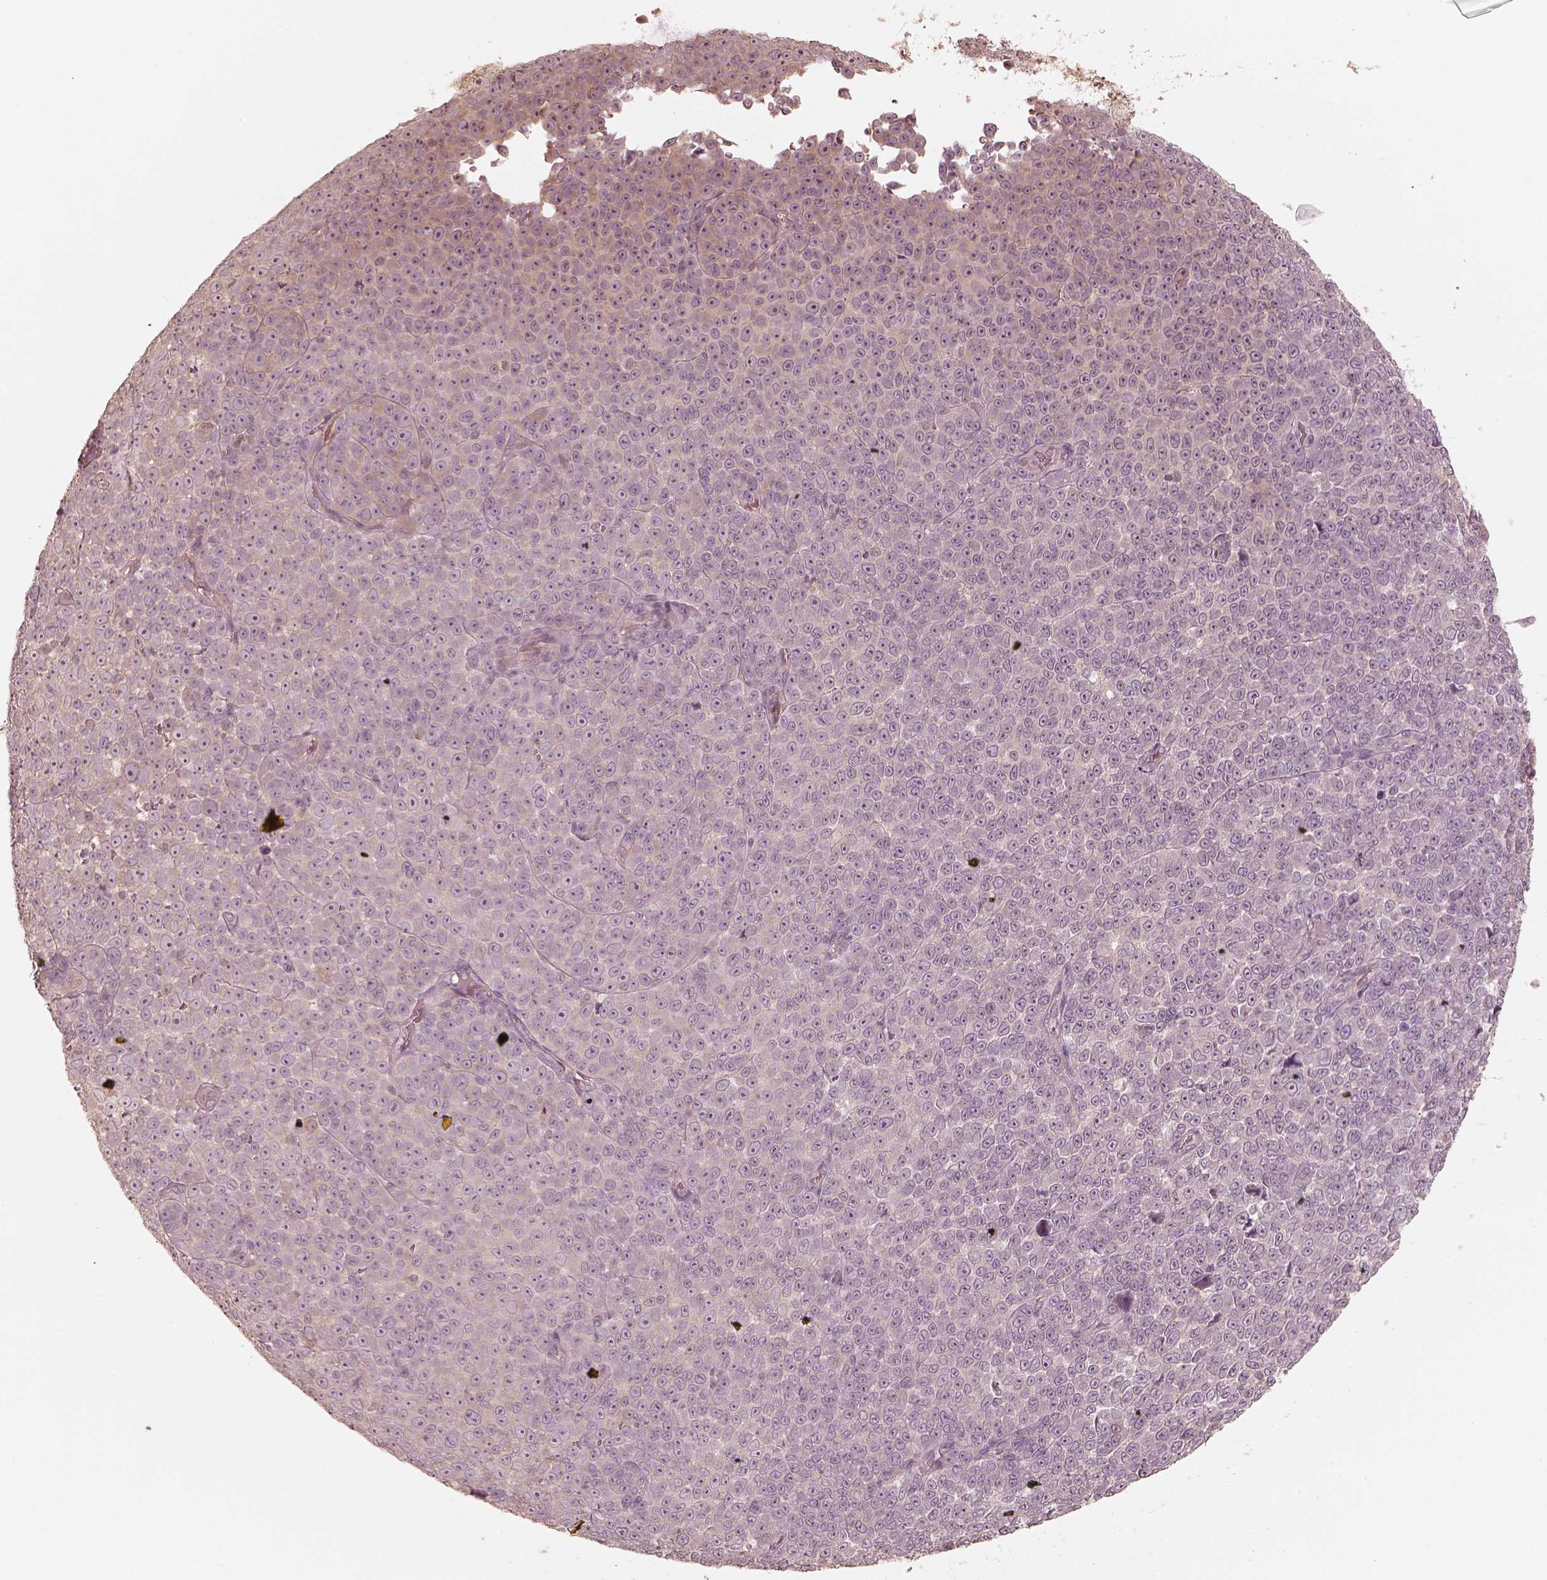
{"staining": {"intensity": "negative", "quantity": "none", "location": "none"}, "tissue": "melanoma", "cell_type": "Tumor cells", "image_type": "cancer", "snomed": [{"axis": "morphology", "description": "Malignant melanoma, NOS"}, {"axis": "topography", "description": "Skin"}], "caption": "Human malignant melanoma stained for a protein using immunohistochemistry (IHC) demonstrates no expression in tumor cells.", "gene": "KIF5C", "patient": {"sex": "female", "age": 95}}